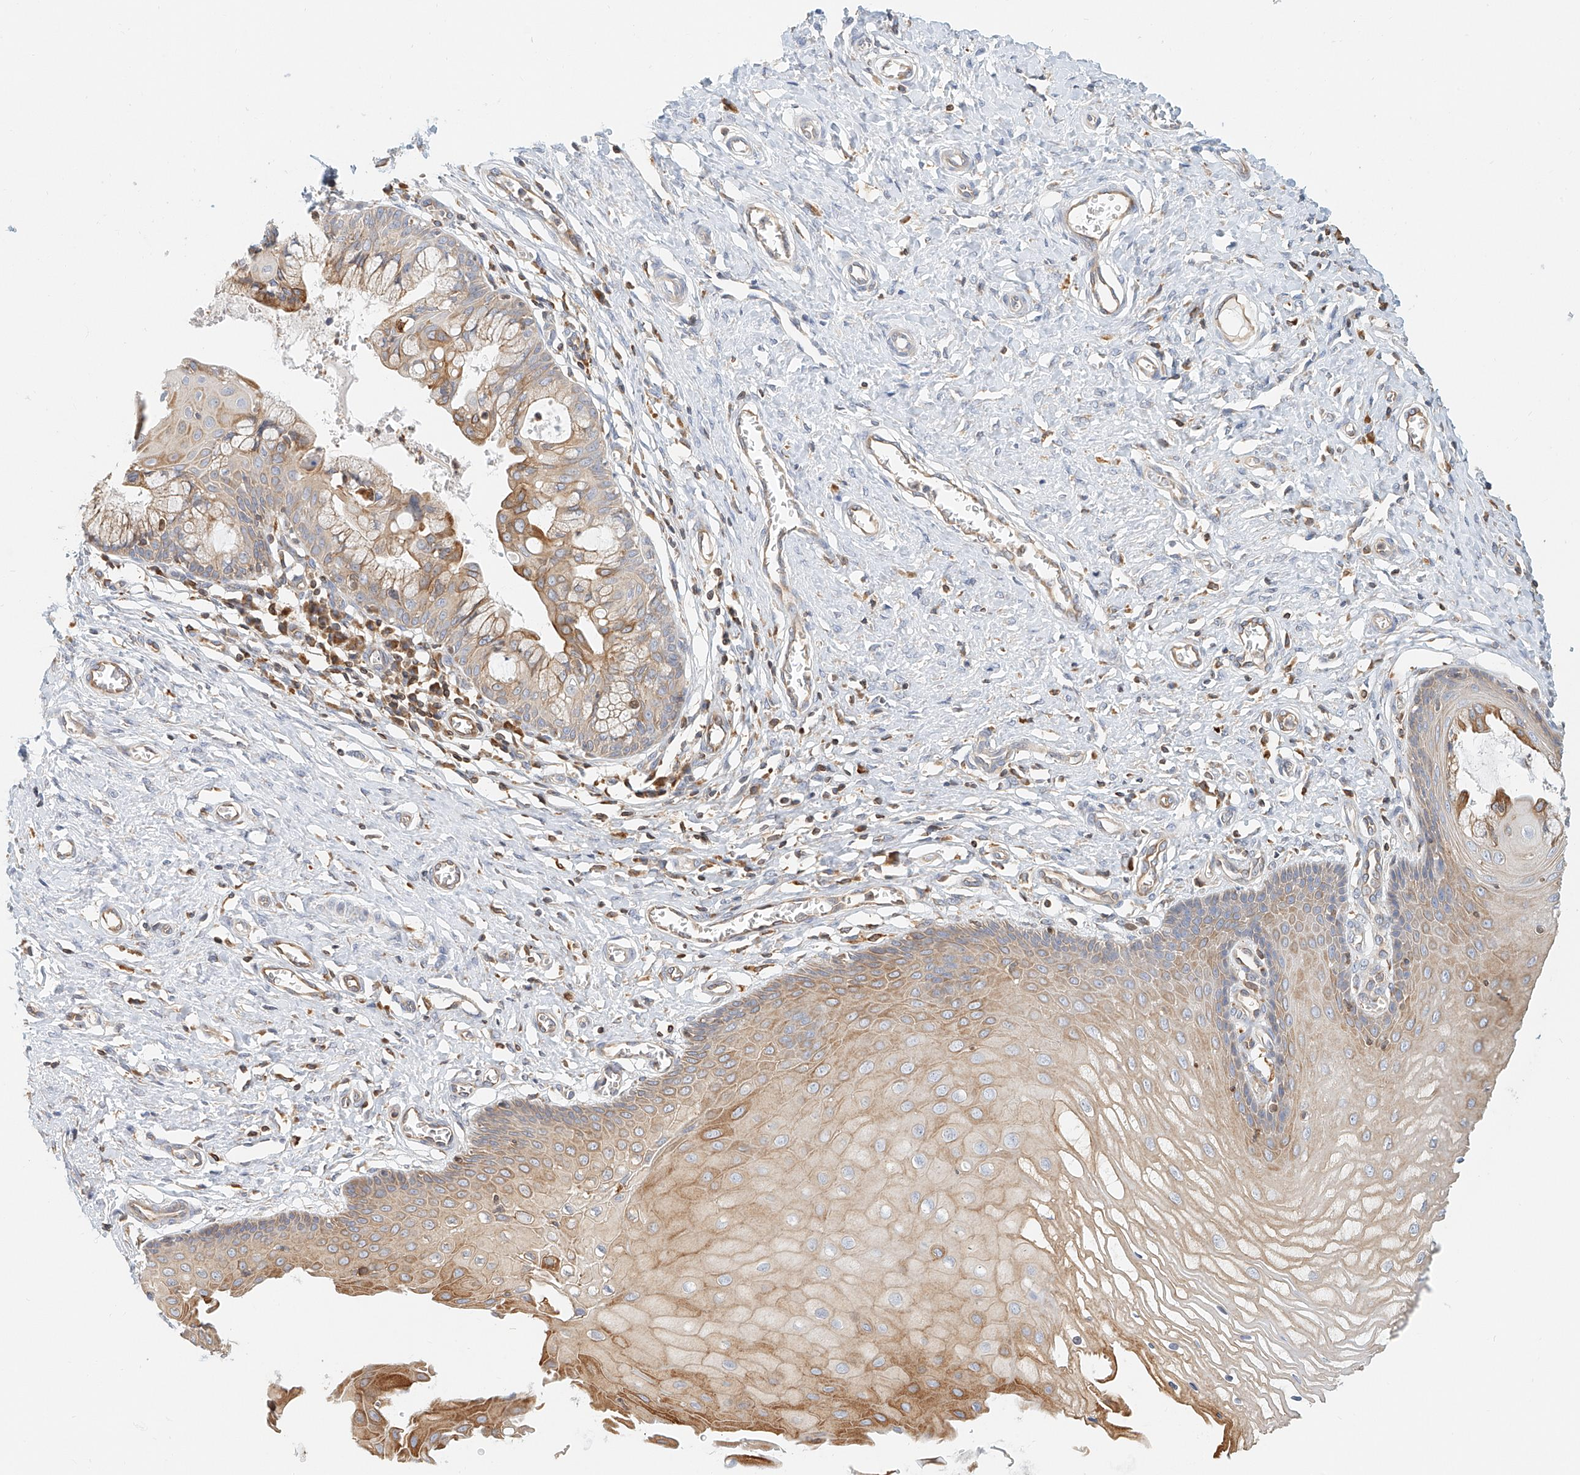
{"staining": {"intensity": "moderate", "quantity": "25%-75%", "location": "cytoplasmic/membranous"}, "tissue": "cervix", "cell_type": "Glandular cells", "image_type": "normal", "snomed": [{"axis": "morphology", "description": "Normal tissue, NOS"}, {"axis": "topography", "description": "Cervix"}], "caption": "Immunohistochemical staining of unremarkable cervix shows medium levels of moderate cytoplasmic/membranous positivity in about 25%-75% of glandular cells. (Brightfield microscopy of DAB IHC at high magnification).", "gene": "DHRS7", "patient": {"sex": "female", "age": 55}}